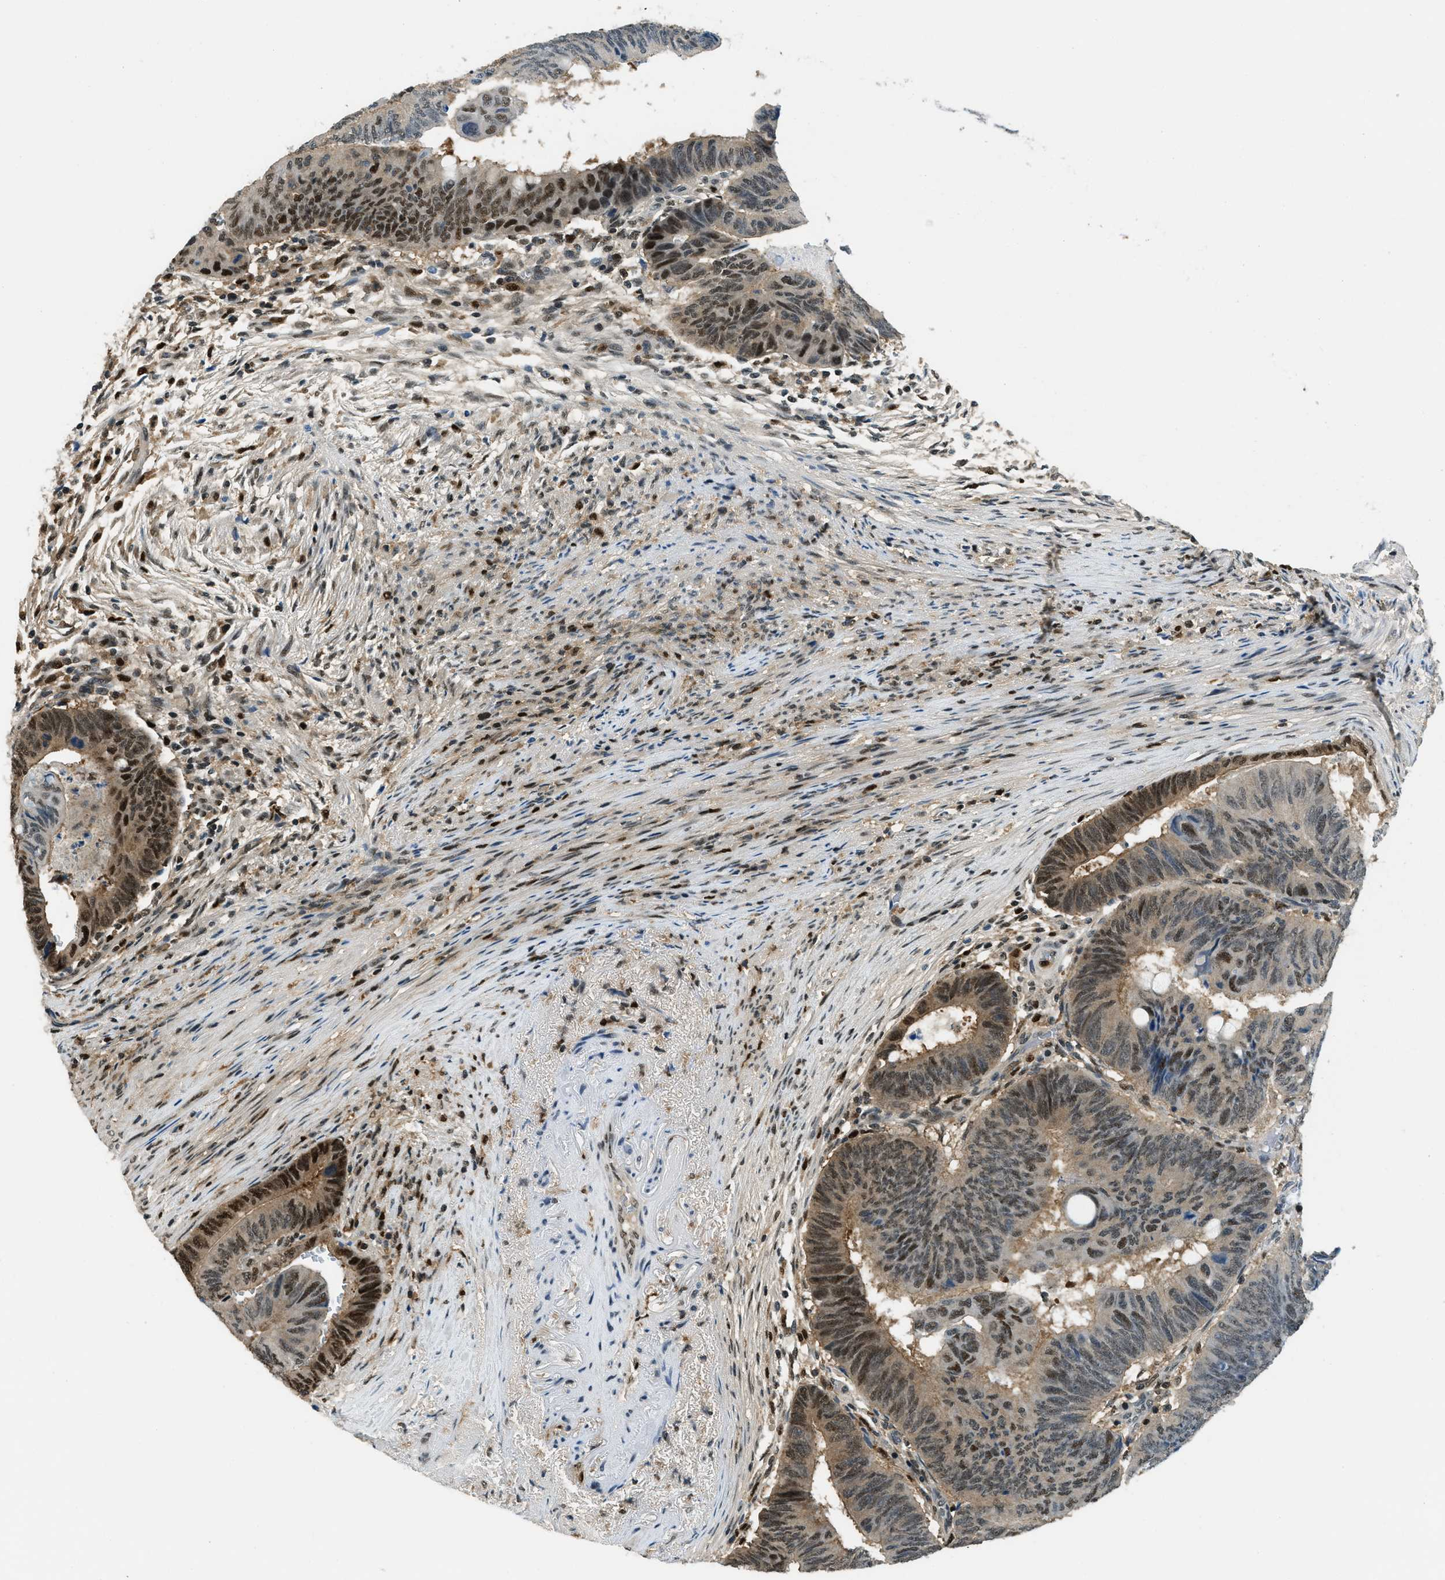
{"staining": {"intensity": "strong", "quantity": "25%-75%", "location": "cytoplasmic/membranous,nuclear"}, "tissue": "colorectal cancer", "cell_type": "Tumor cells", "image_type": "cancer", "snomed": [{"axis": "morphology", "description": "Normal tissue, NOS"}, {"axis": "morphology", "description": "Adenocarcinoma, NOS"}, {"axis": "topography", "description": "Rectum"}, {"axis": "topography", "description": "Peripheral nerve tissue"}], "caption": "An image showing strong cytoplasmic/membranous and nuclear staining in approximately 25%-75% of tumor cells in colorectal adenocarcinoma, as visualized by brown immunohistochemical staining.", "gene": "OGFR", "patient": {"sex": "male", "age": 92}}